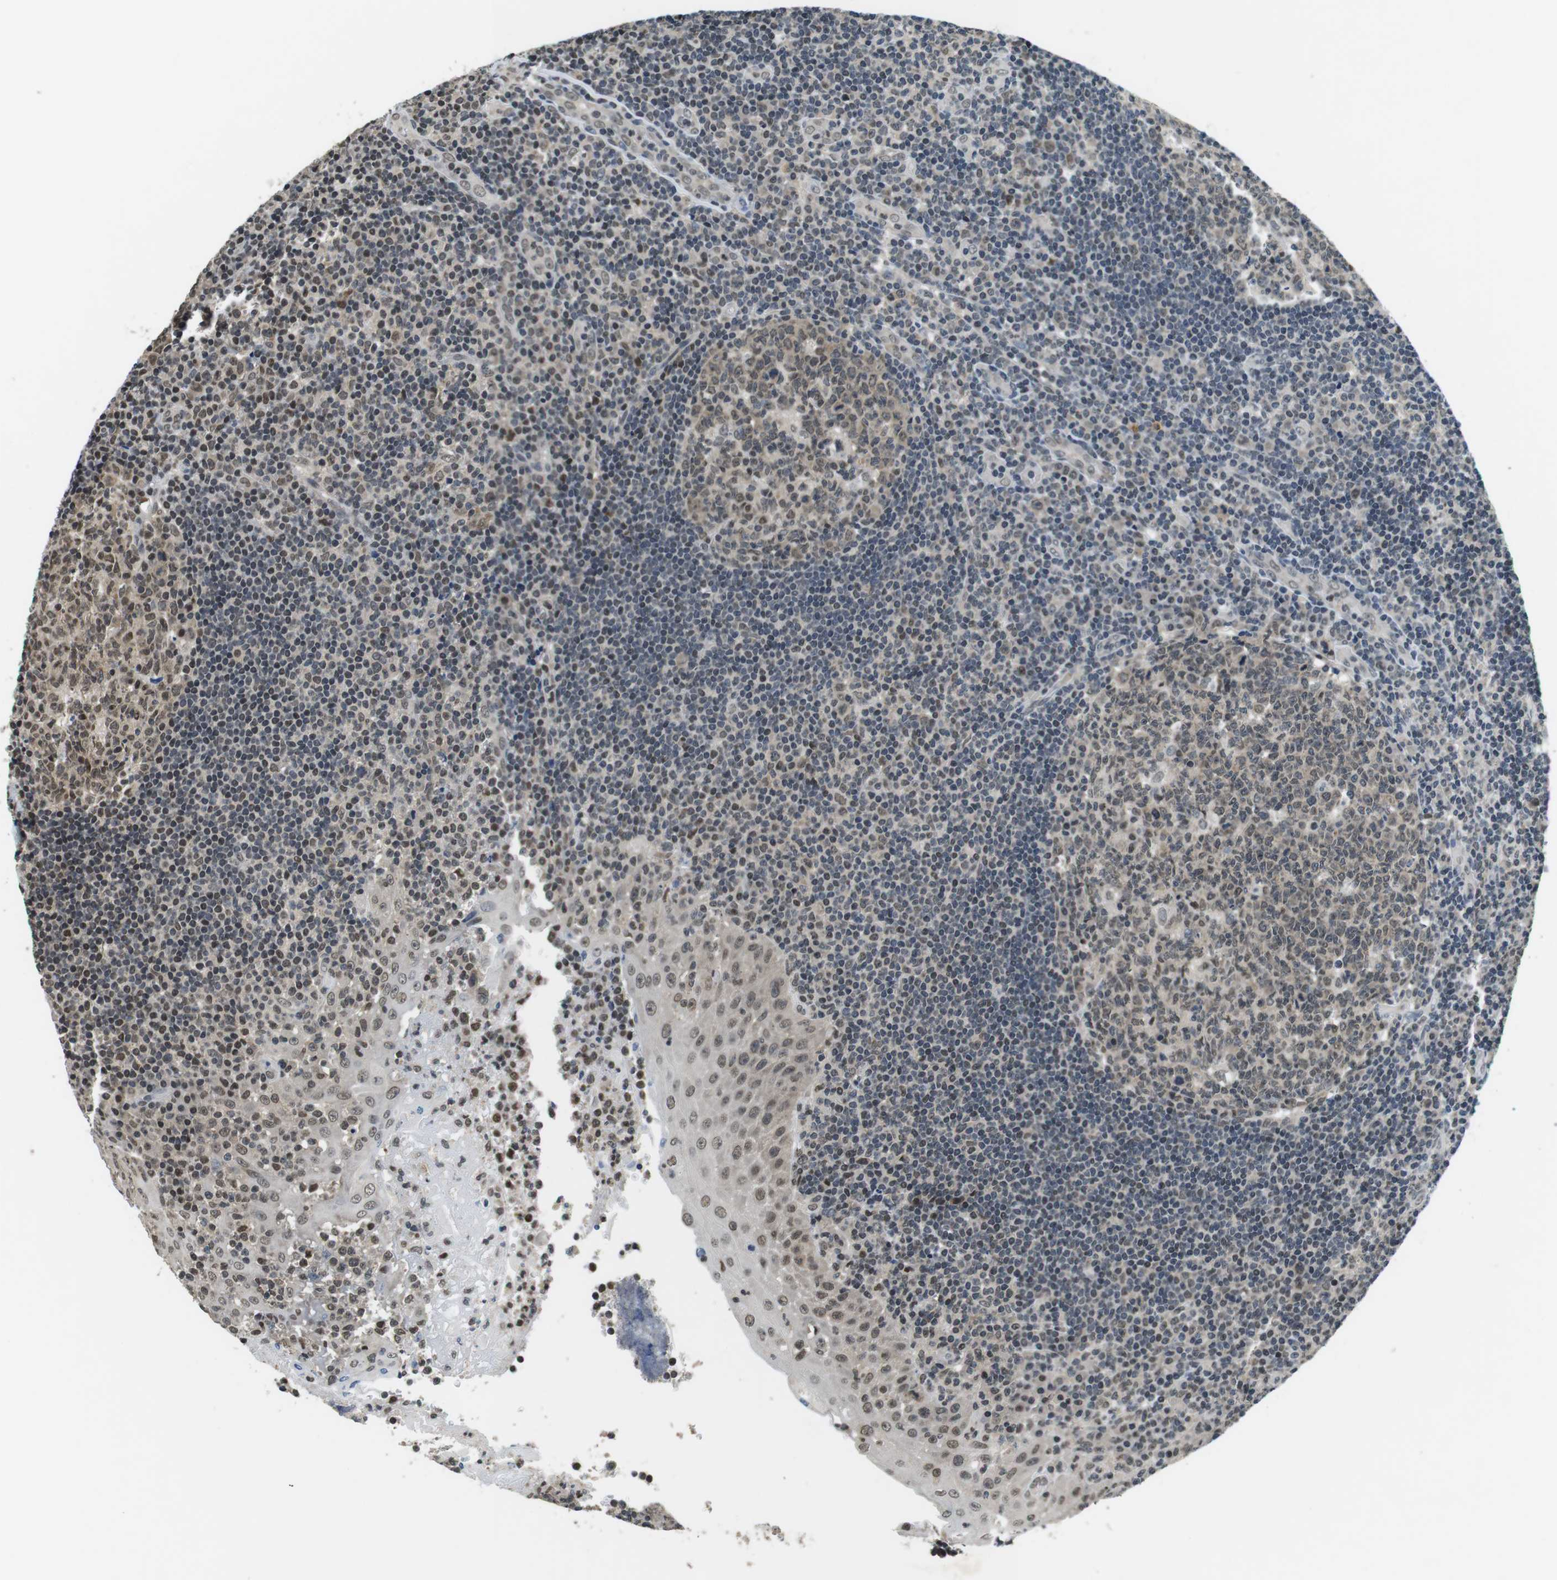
{"staining": {"intensity": "weak", "quantity": "25%-75%", "location": "cytoplasmic/membranous,nuclear"}, "tissue": "tonsil", "cell_type": "Germinal center cells", "image_type": "normal", "snomed": [{"axis": "morphology", "description": "Normal tissue, NOS"}, {"axis": "topography", "description": "Tonsil"}], "caption": "DAB (3,3'-diaminobenzidine) immunohistochemical staining of normal tonsil displays weak cytoplasmic/membranous,nuclear protein expression in about 25%-75% of germinal center cells.", "gene": "NEK4", "patient": {"sex": "female", "age": 40}}